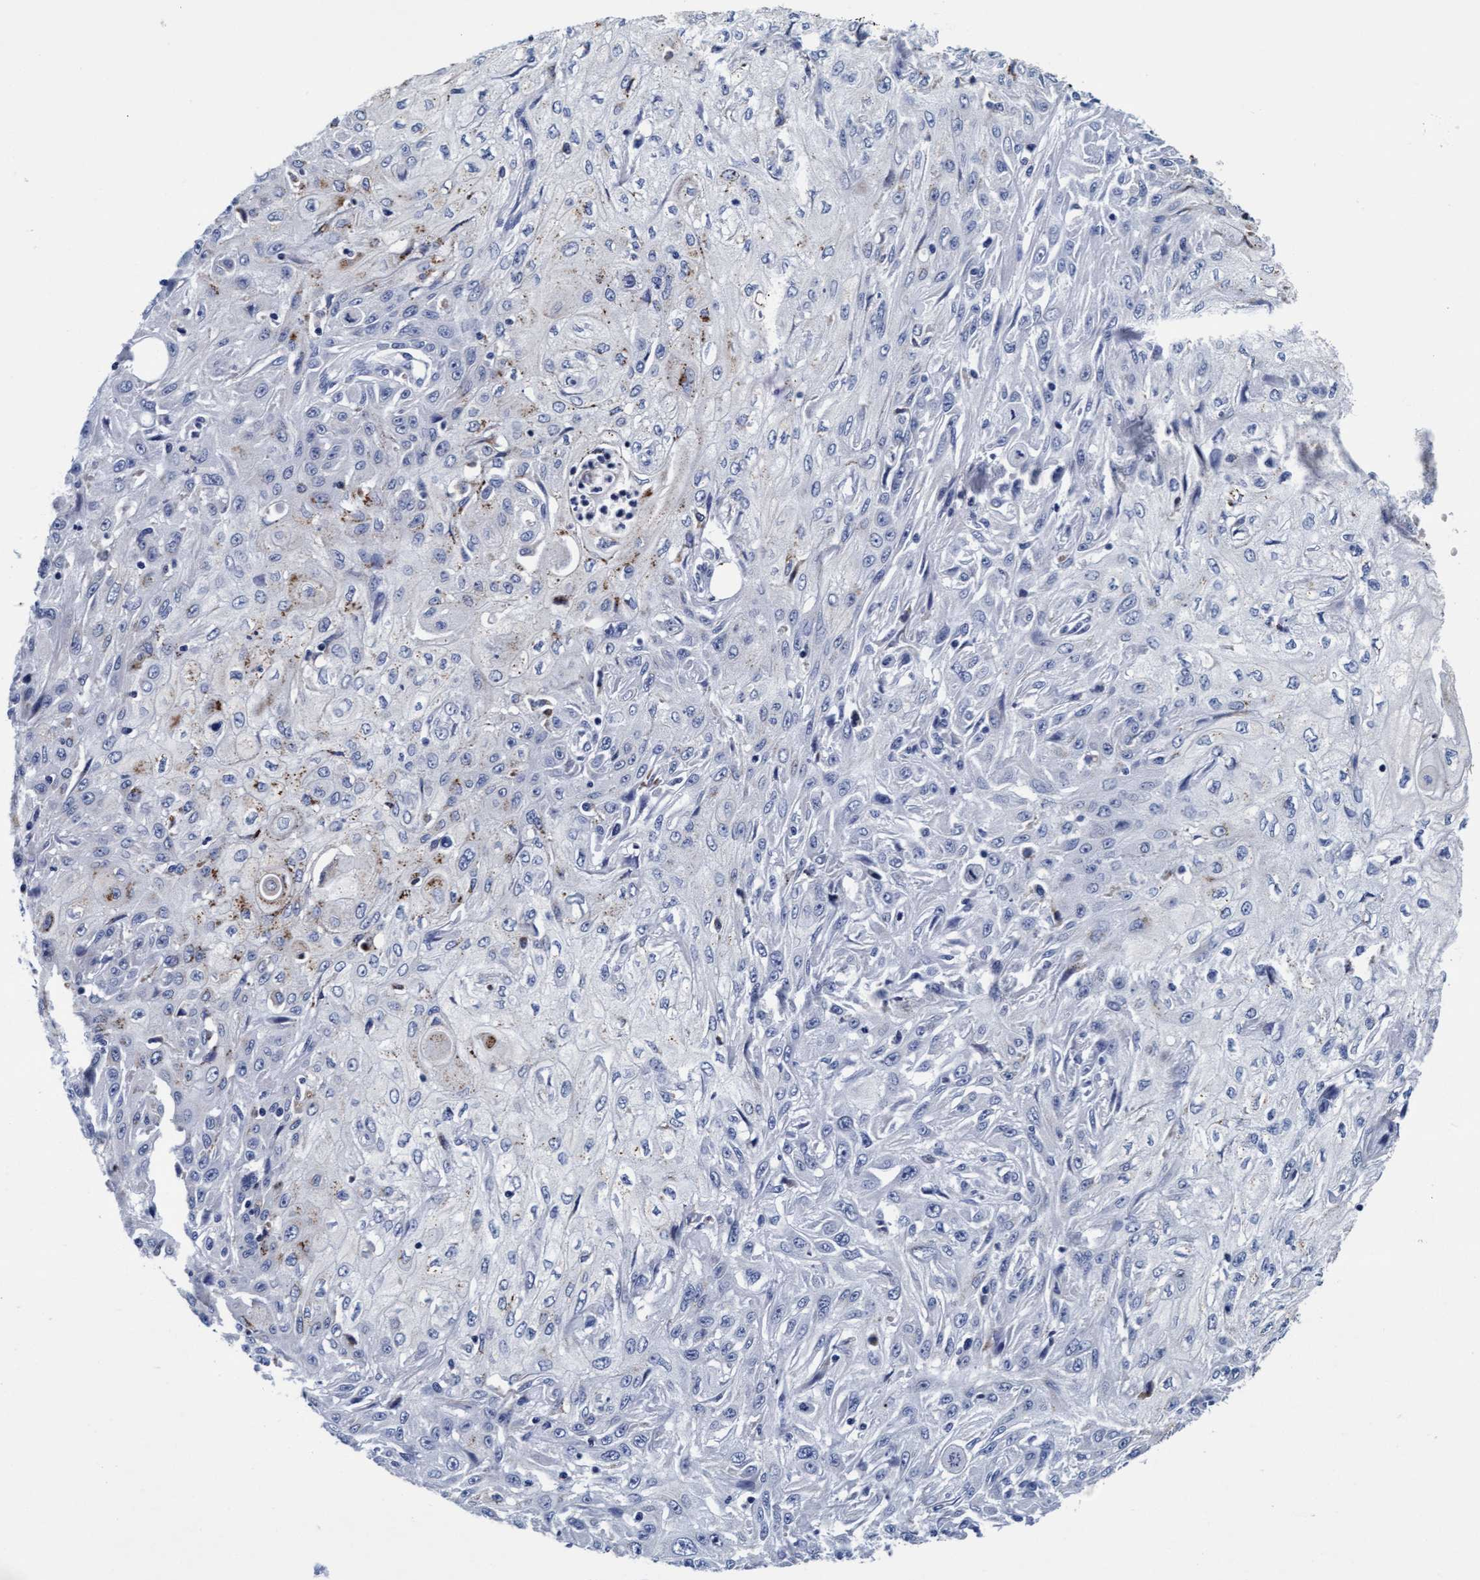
{"staining": {"intensity": "weak", "quantity": "<25%", "location": "cytoplasmic/membranous"}, "tissue": "skin cancer", "cell_type": "Tumor cells", "image_type": "cancer", "snomed": [{"axis": "morphology", "description": "Squamous cell carcinoma, NOS"}, {"axis": "morphology", "description": "Squamous cell carcinoma, metastatic, NOS"}, {"axis": "topography", "description": "Skin"}, {"axis": "topography", "description": "Lymph node"}], "caption": "Immunohistochemistry (IHC) image of neoplastic tissue: human skin cancer stained with DAB demonstrates no significant protein expression in tumor cells.", "gene": "ARSG", "patient": {"sex": "male", "age": 75}}